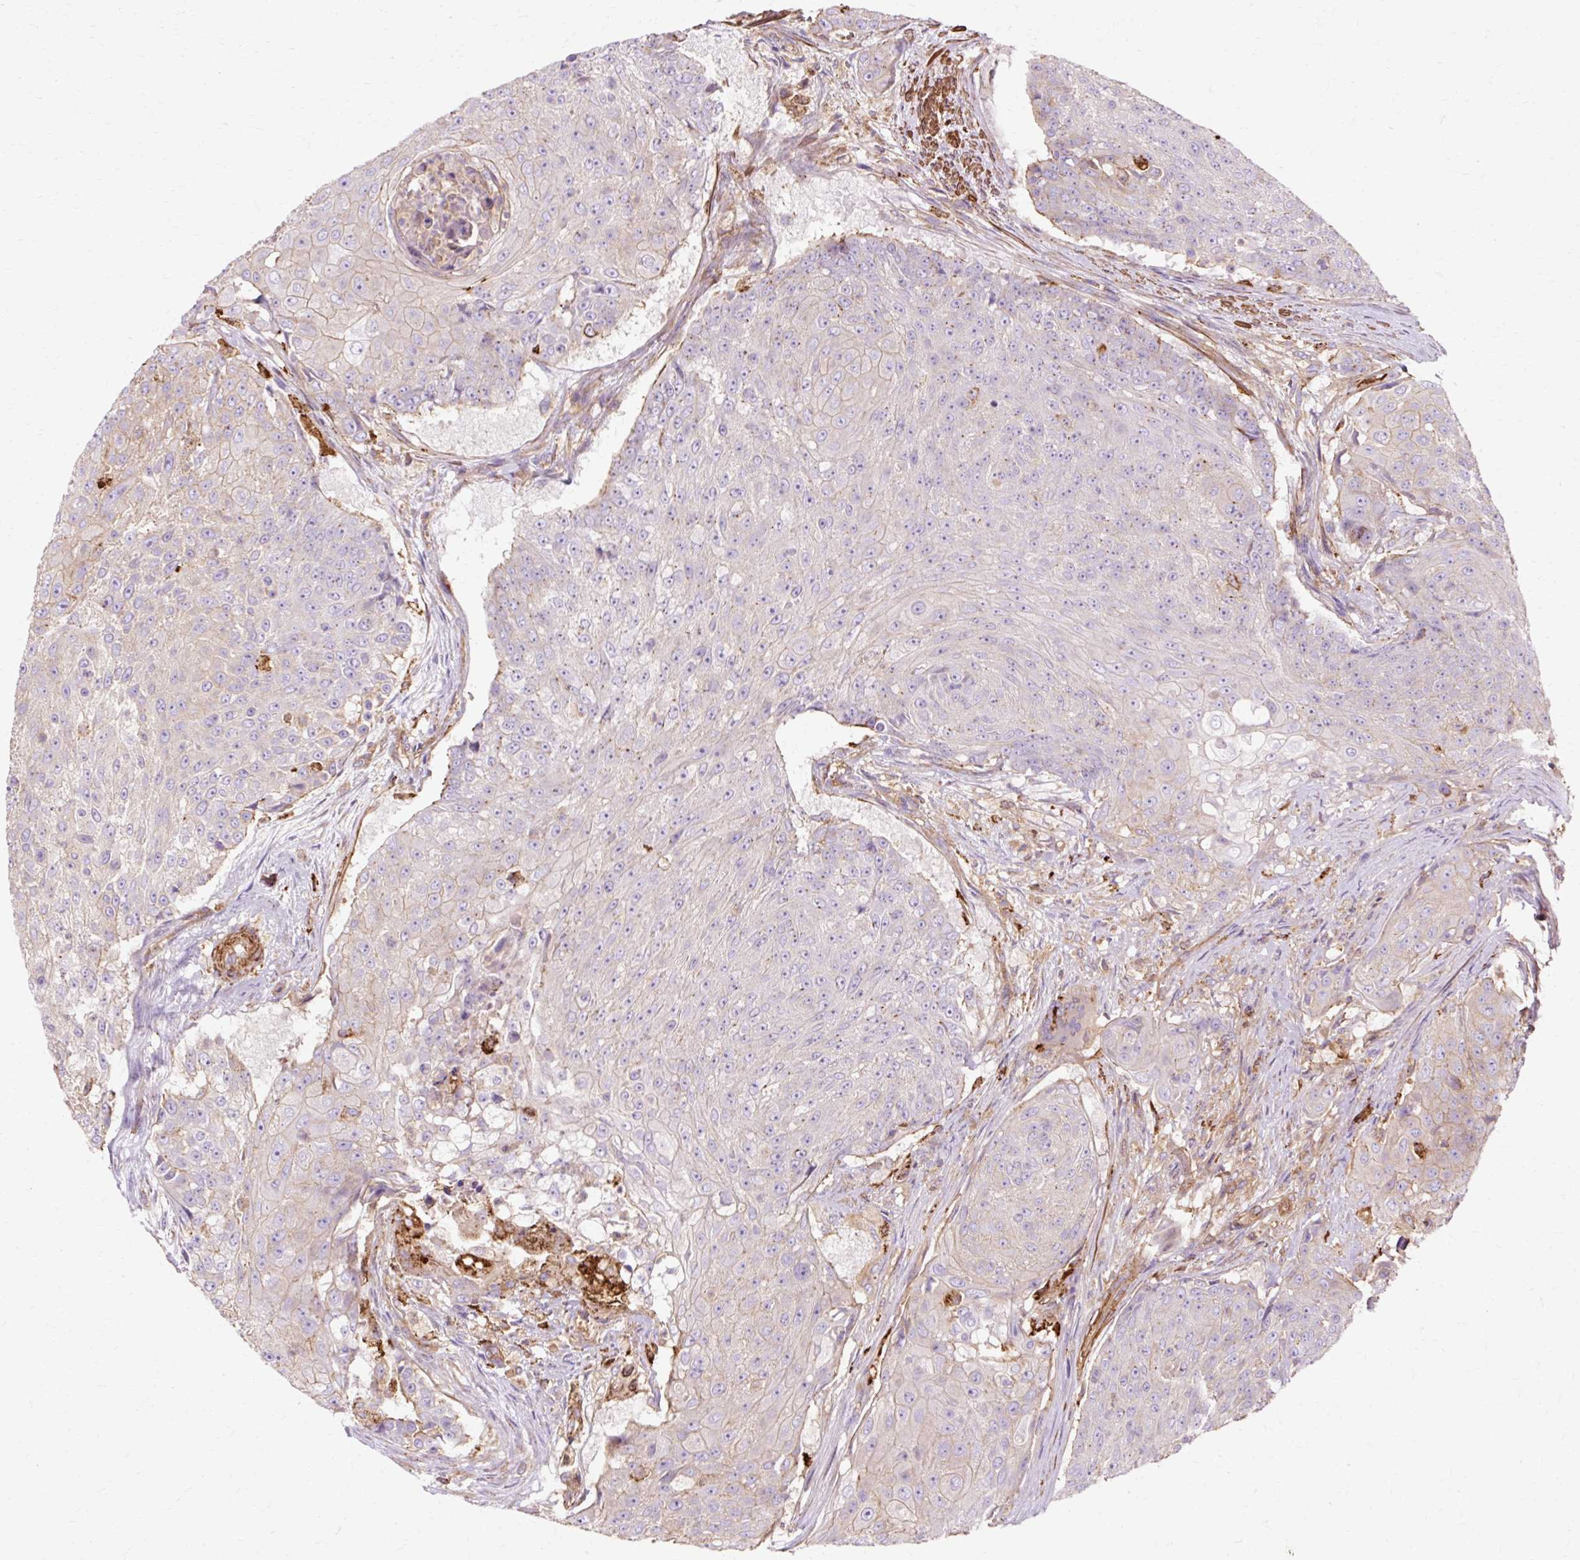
{"staining": {"intensity": "weak", "quantity": "<25%", "location": "cytoplasmic/membranous"}, "tissue": "urothelial cancer", "cell_type": "Tumor cells", "image_type": "cancer", "snomed": [{"axis": "morphology", "description": "Urothelial carcinoma, High grade"}, {"axis": "topography", "description": "Urinary bladder"}], "caption": "Immunohistochemistry photomicrograph of high-grade urothelial carcinoma stained for a protein (brown), which reveals no staining in tumor cells.", "gene": "TBC1D2B", "patient": {"sex": "female", "age": 63}}